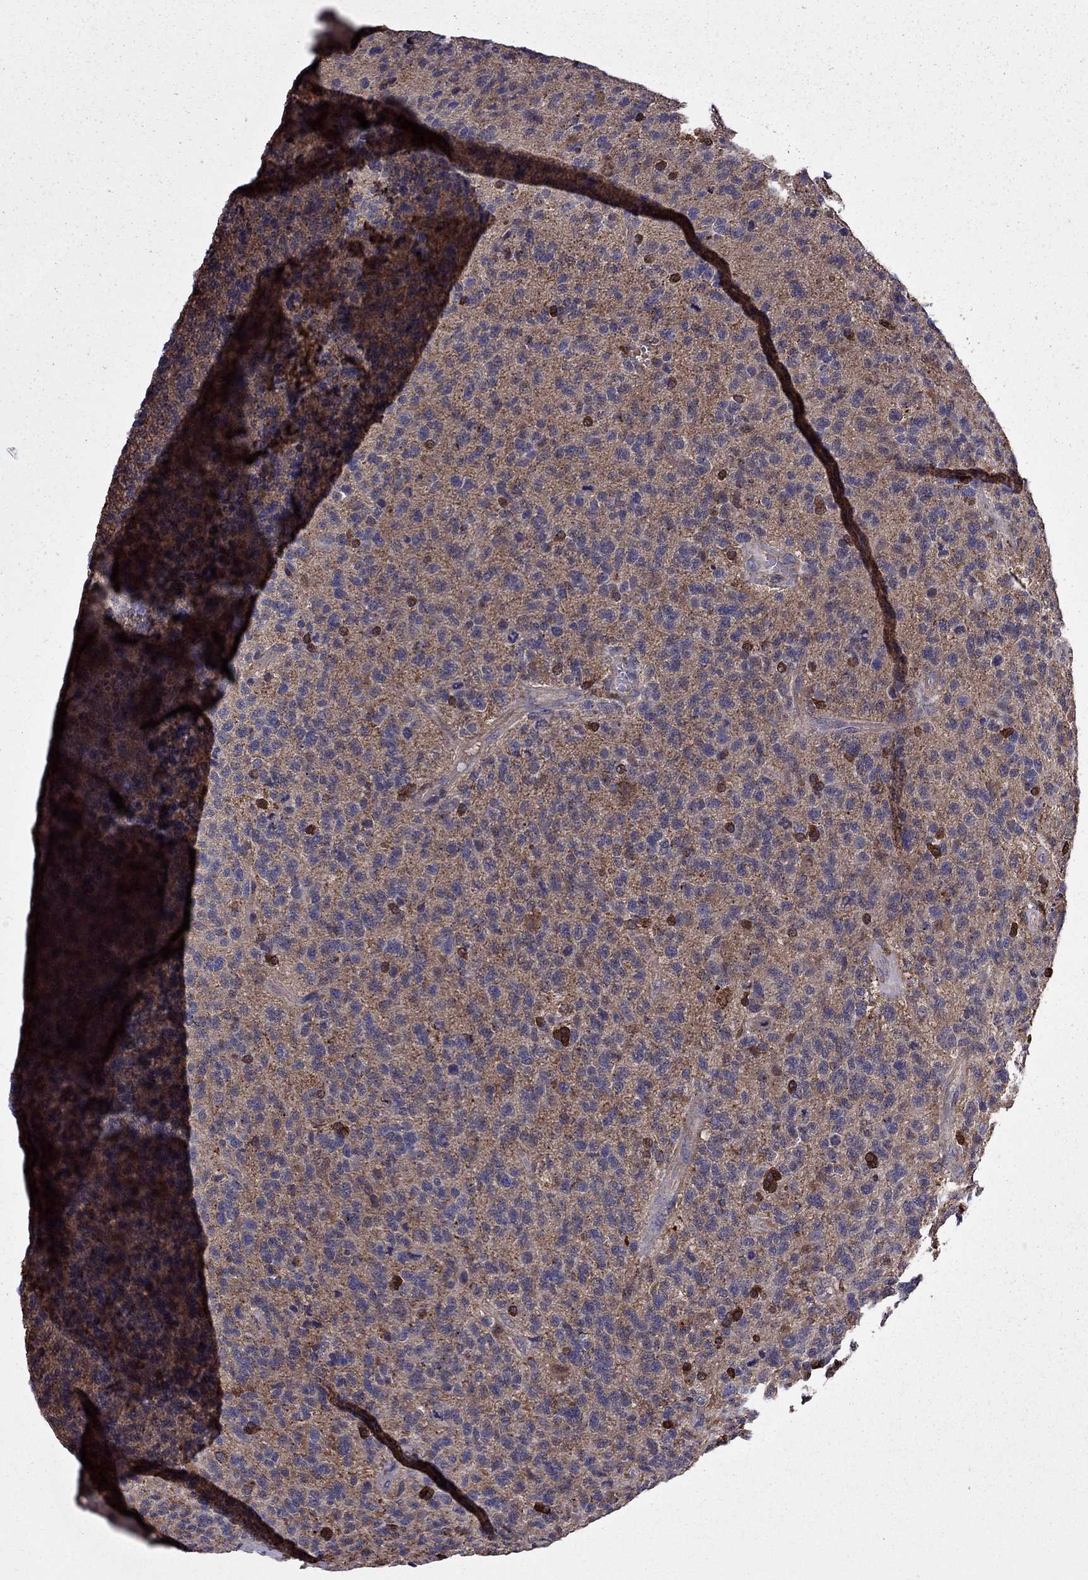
{"staining": {"intensity": "moderate", "quantity": "<25%", "location": "cytoplasmic/membranous"}, "tissue": "glioma", "cell_type": "Tumor cells", "image_type": "cancer", "snomed": [{"axis": "morphology", "description": "Glioma, malignant, High grade"}, {"axis": "topography", "description": "Brain"}], "caption": "Immunohistochemical staining of human malignant glioma (high-grade) demonstrates low levels of moderate cytoplasmic/membranous staining in about <25% of tumor cells.", "gene": "ITGB1", "patient": {"sex": "male", "age": 56}}